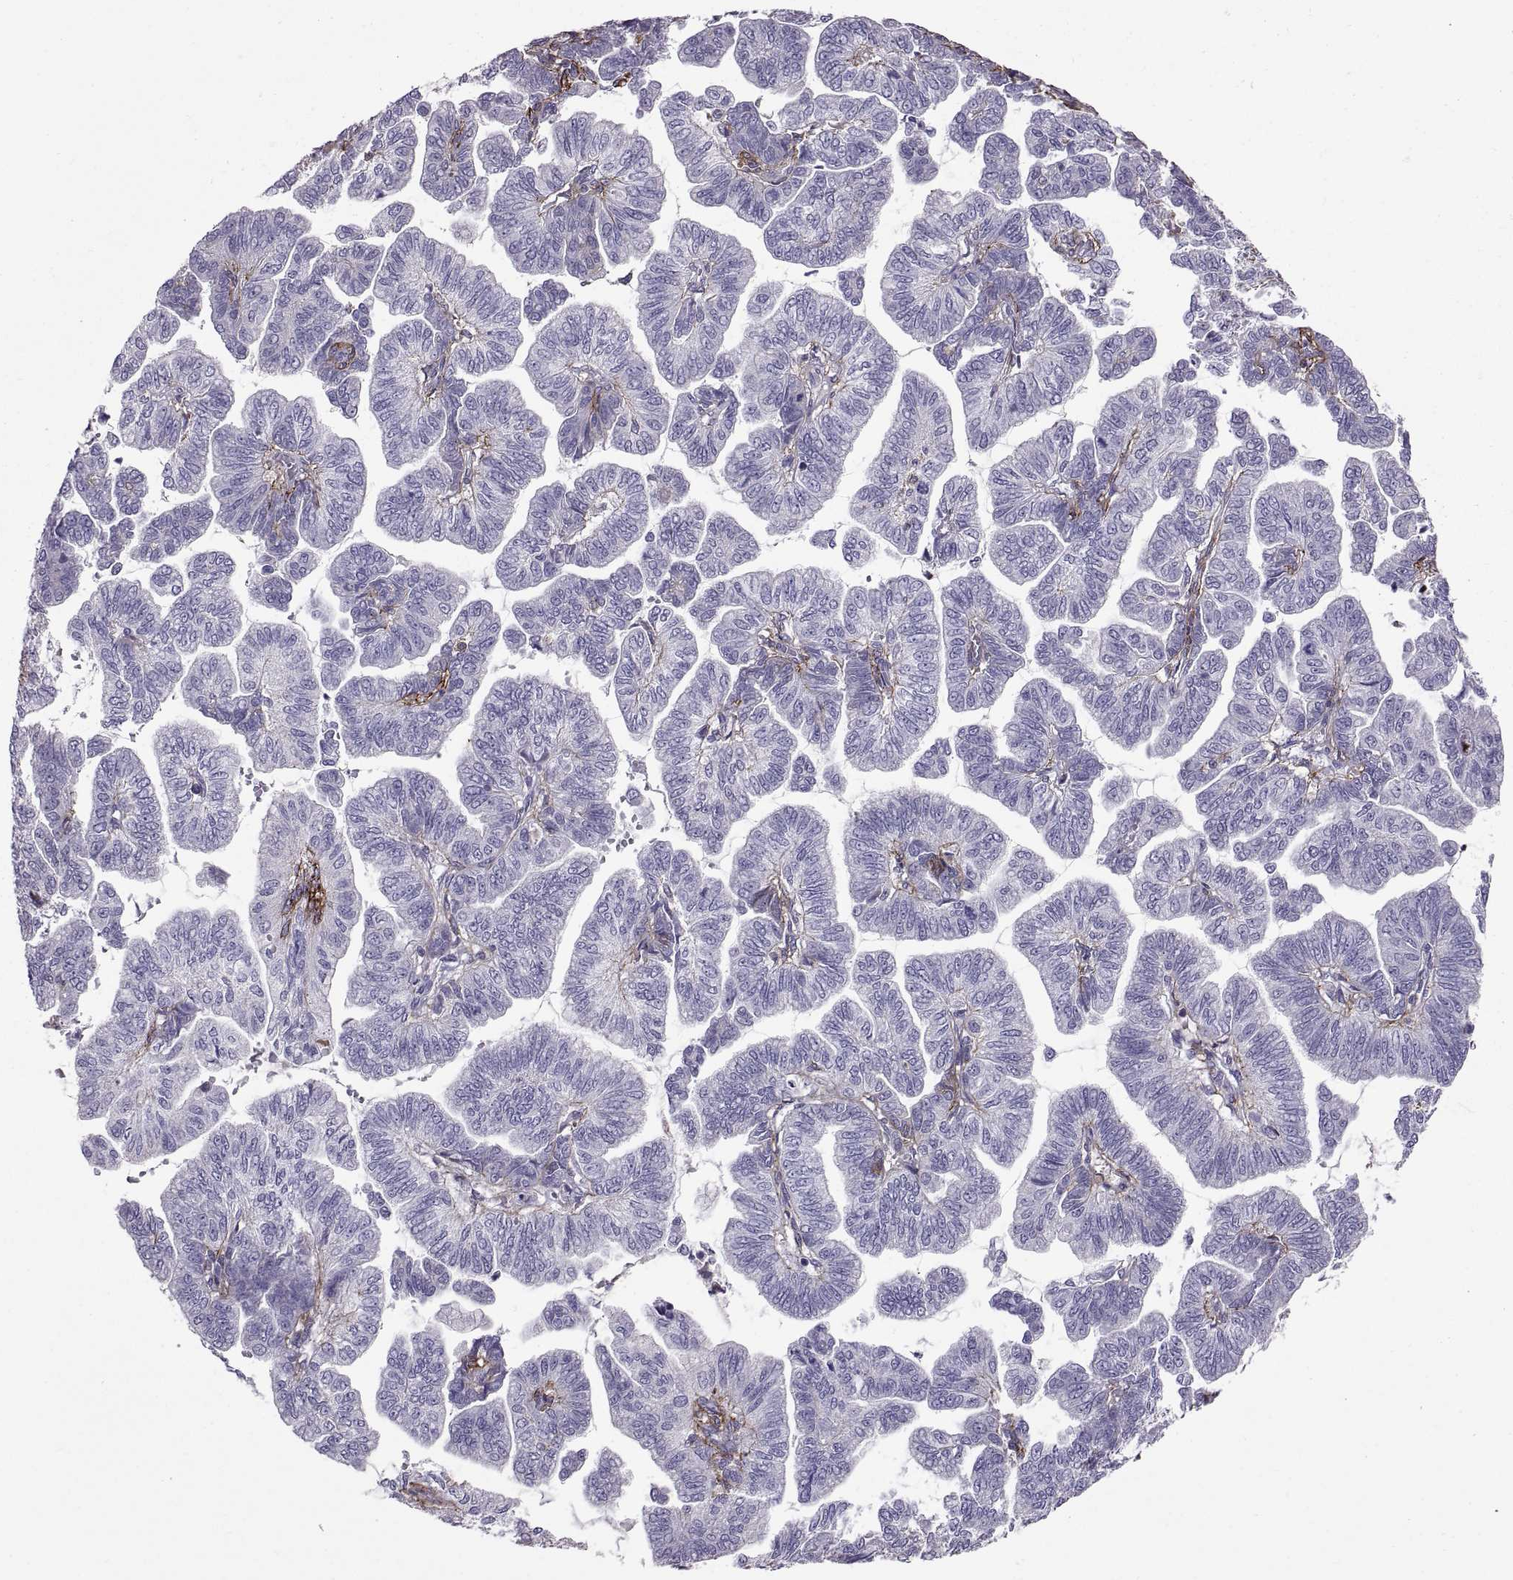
{"staining": {"intensity": "negative", "quantity": "none", "location": "none"}, "tissue": "stomach cancer", "cell_type": "Tumor cells", "image_type": "cancer", "snomed": [{"axis": "morphology", "description": "Adenocarcinoma, NOS"}, {"axis": "topography", "description": "Stomach"}], "caption": "There is no significant positivity in tumor cells of adenocarcinoma (stomach).", "gene": "EMILIN2", "patient": {"sex": "male", "age": 83}}